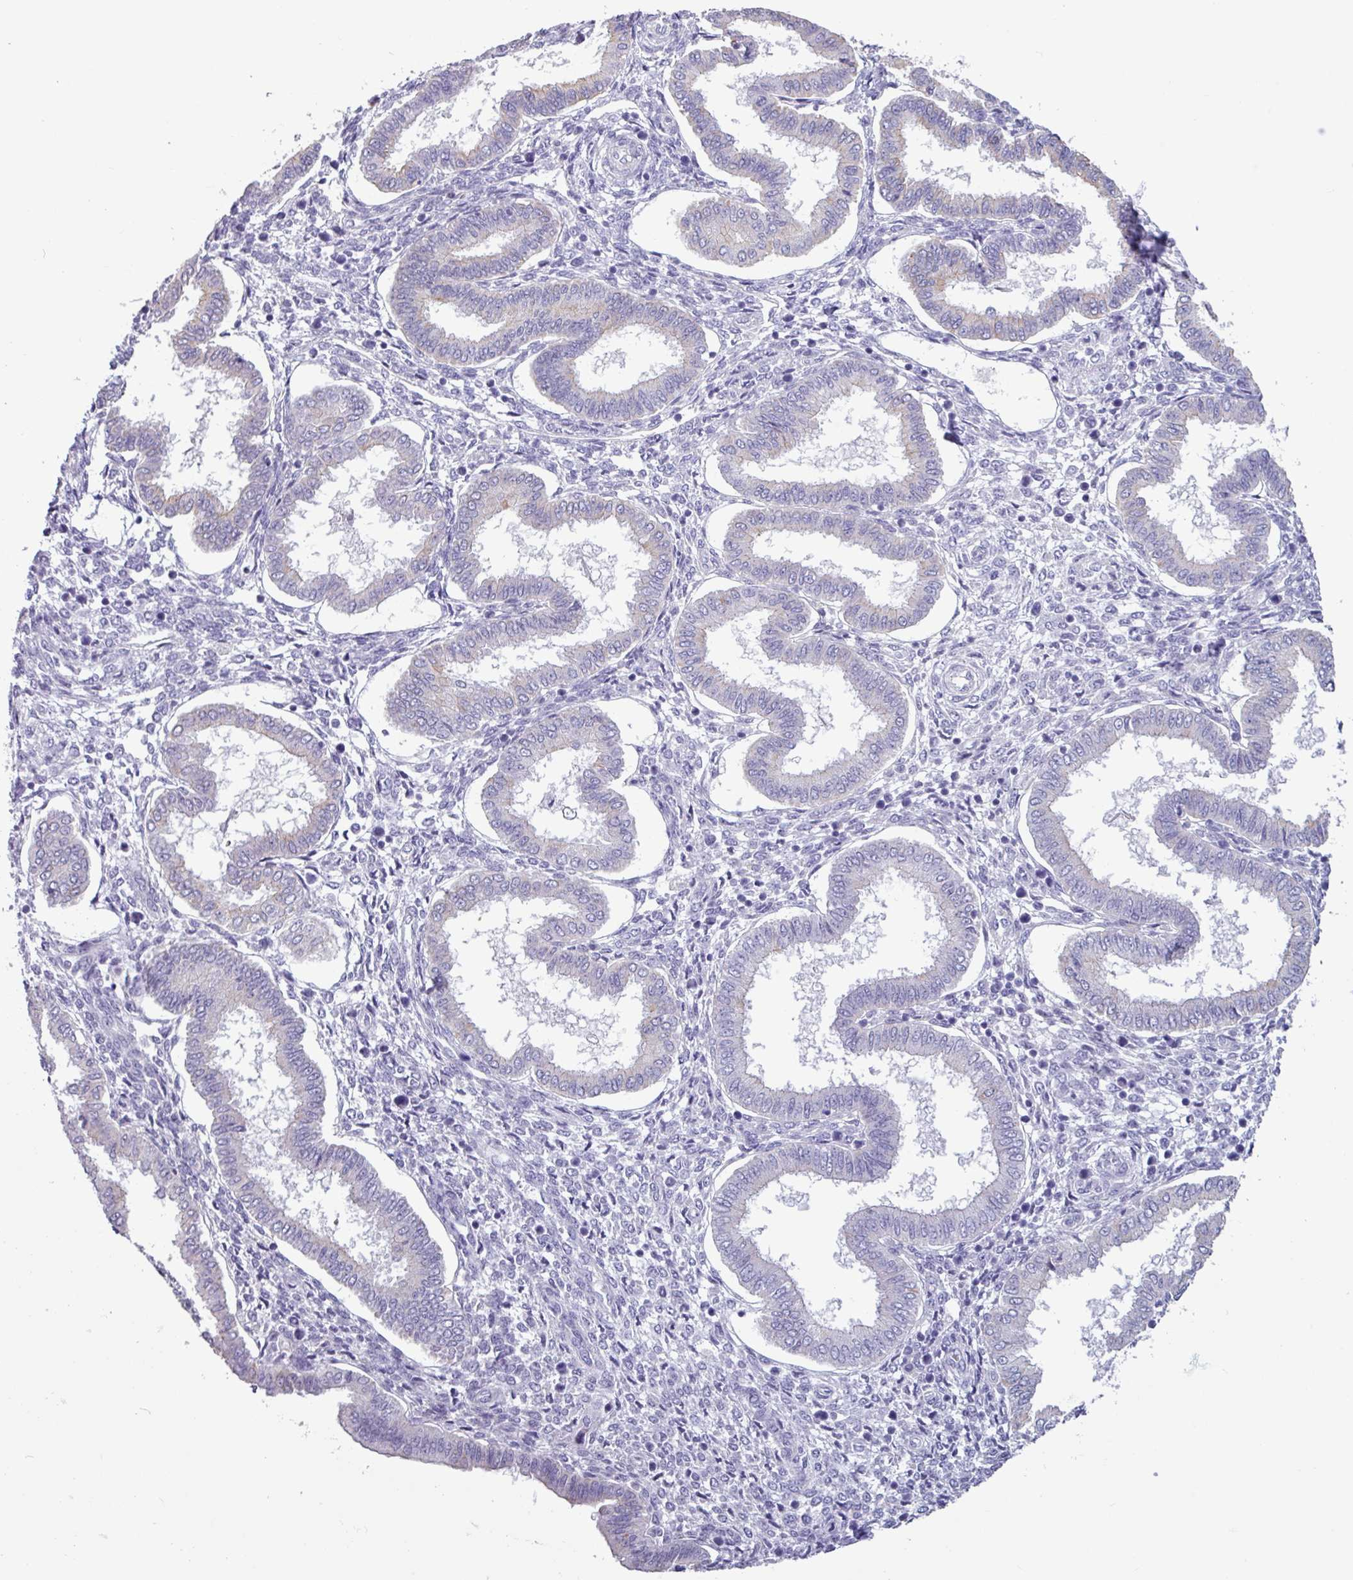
{"staining": {"intensity": "negative", "quantity": "none", "location": "none"}, "tissue": "endometrium", "cell_type": "Cells in endometrial stroma", "image_type": "normal", "snomed": [{"axis": "morphology", "description": "Normal tissue, NOS"}, {"axis": "topography", "description": "Endometrium"}], "caption": "DAB (3,3'-diaminobenzidine) immunohistochemical staining of unremarkable endometrium reveals no significant staining in cells in endometrial stroma. (IHC, brightfield microscopy, high magnification).", "gene": "CAMK1", "patient": {"sex": "female", "age": 24}}